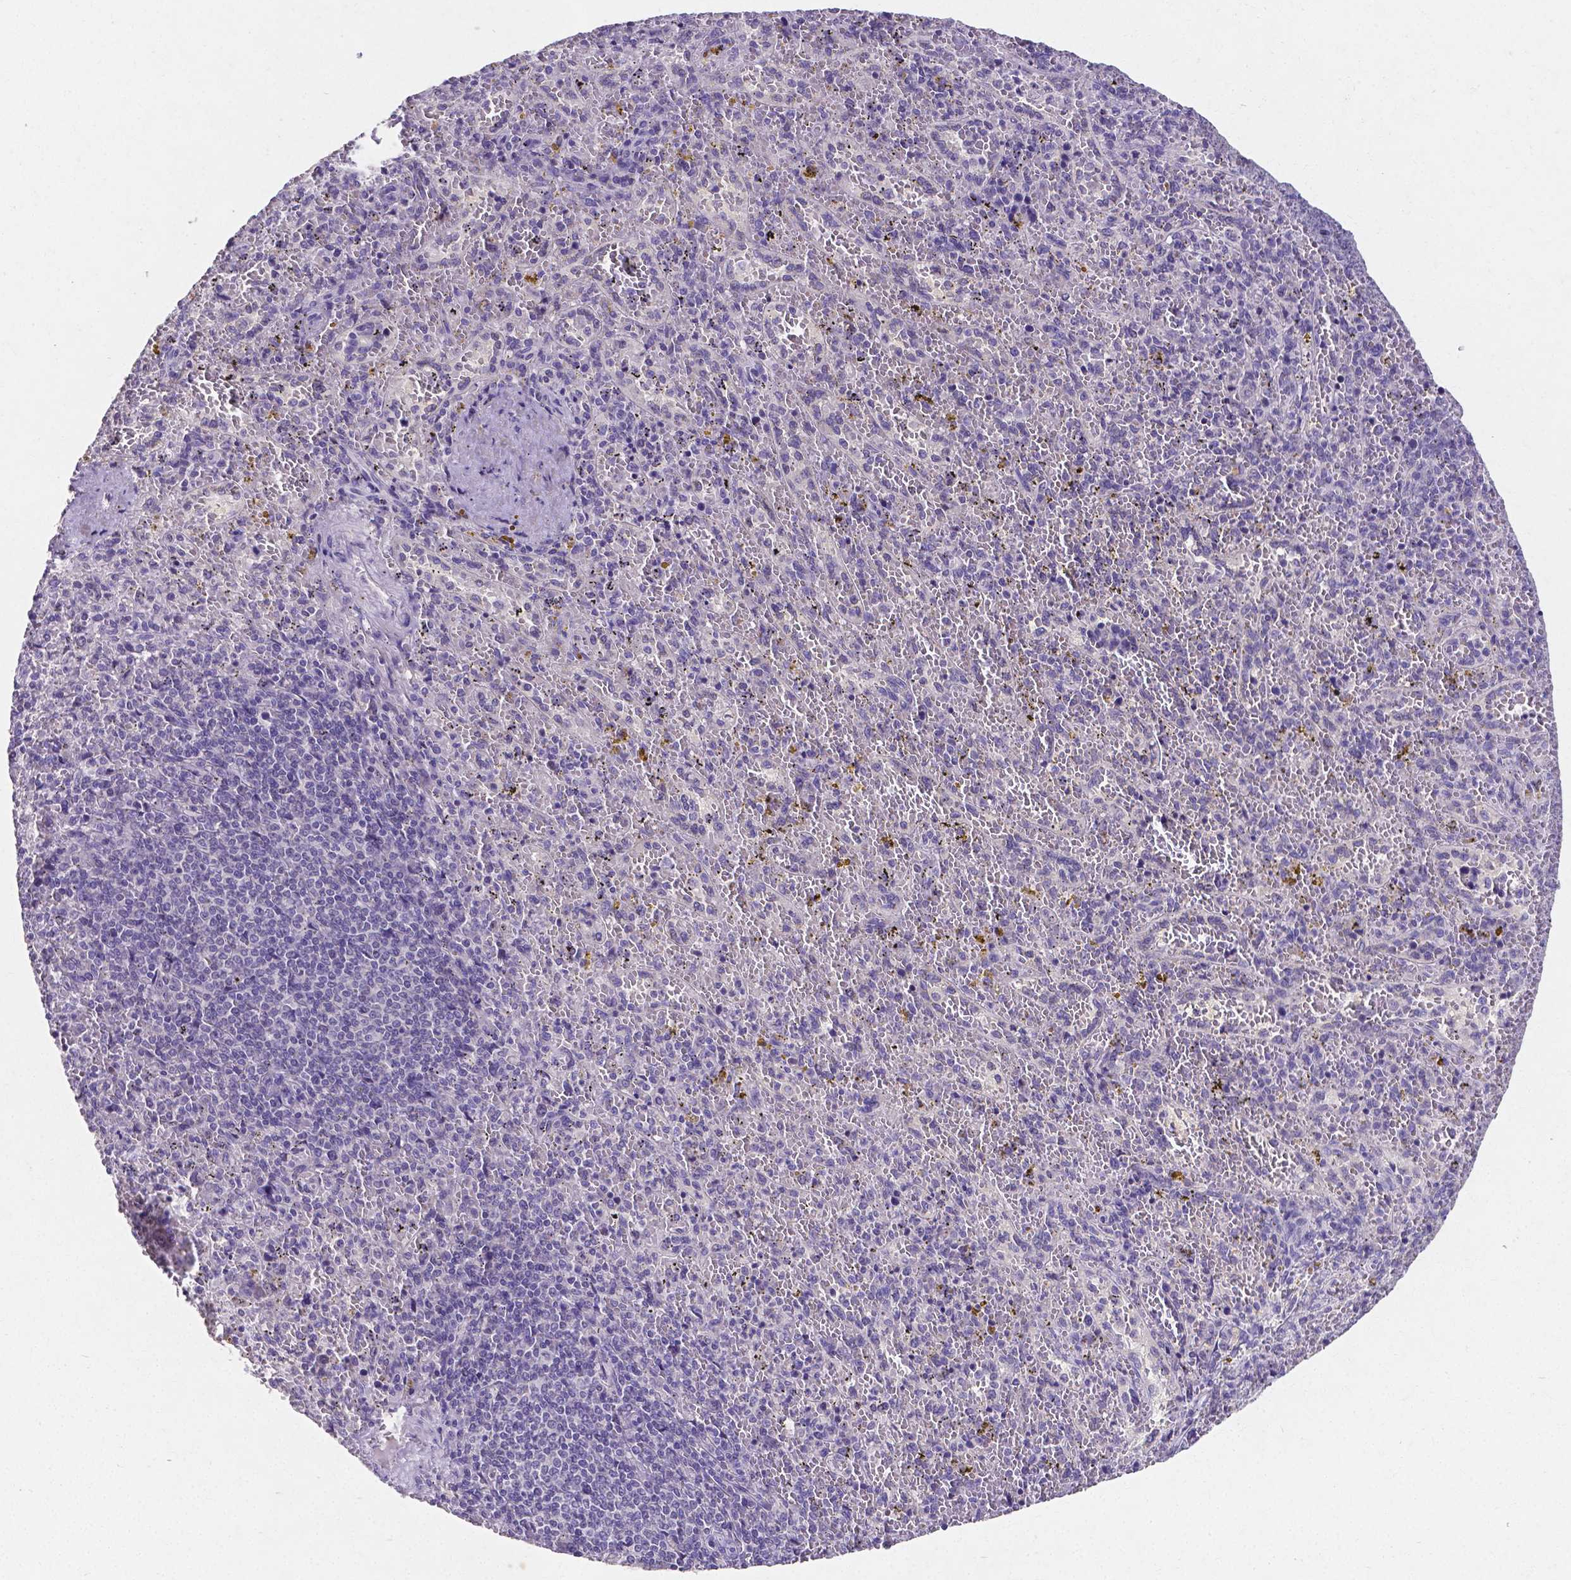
{"staining": {"intensity": "negative", "quantity": "none", "location": "none"}, "tissue": "spleen", "cell_type": "Cells in red pulp", "image_type": "normal", "snomed": [{"axis": "morphology", "description": "Normal tissue, NOS"}, {"axis": "topography", "description": "Spleen"}], "caption": "An image of human spleen is negative for staining in cells in red pulp. (Brightfield microscopy of DAB (3,3'-diaminobenzidine) immunohistochemistry (IHC) at high magnification).", "gene": "SATB2", "patient": {"sex": "female", "age": 50}}